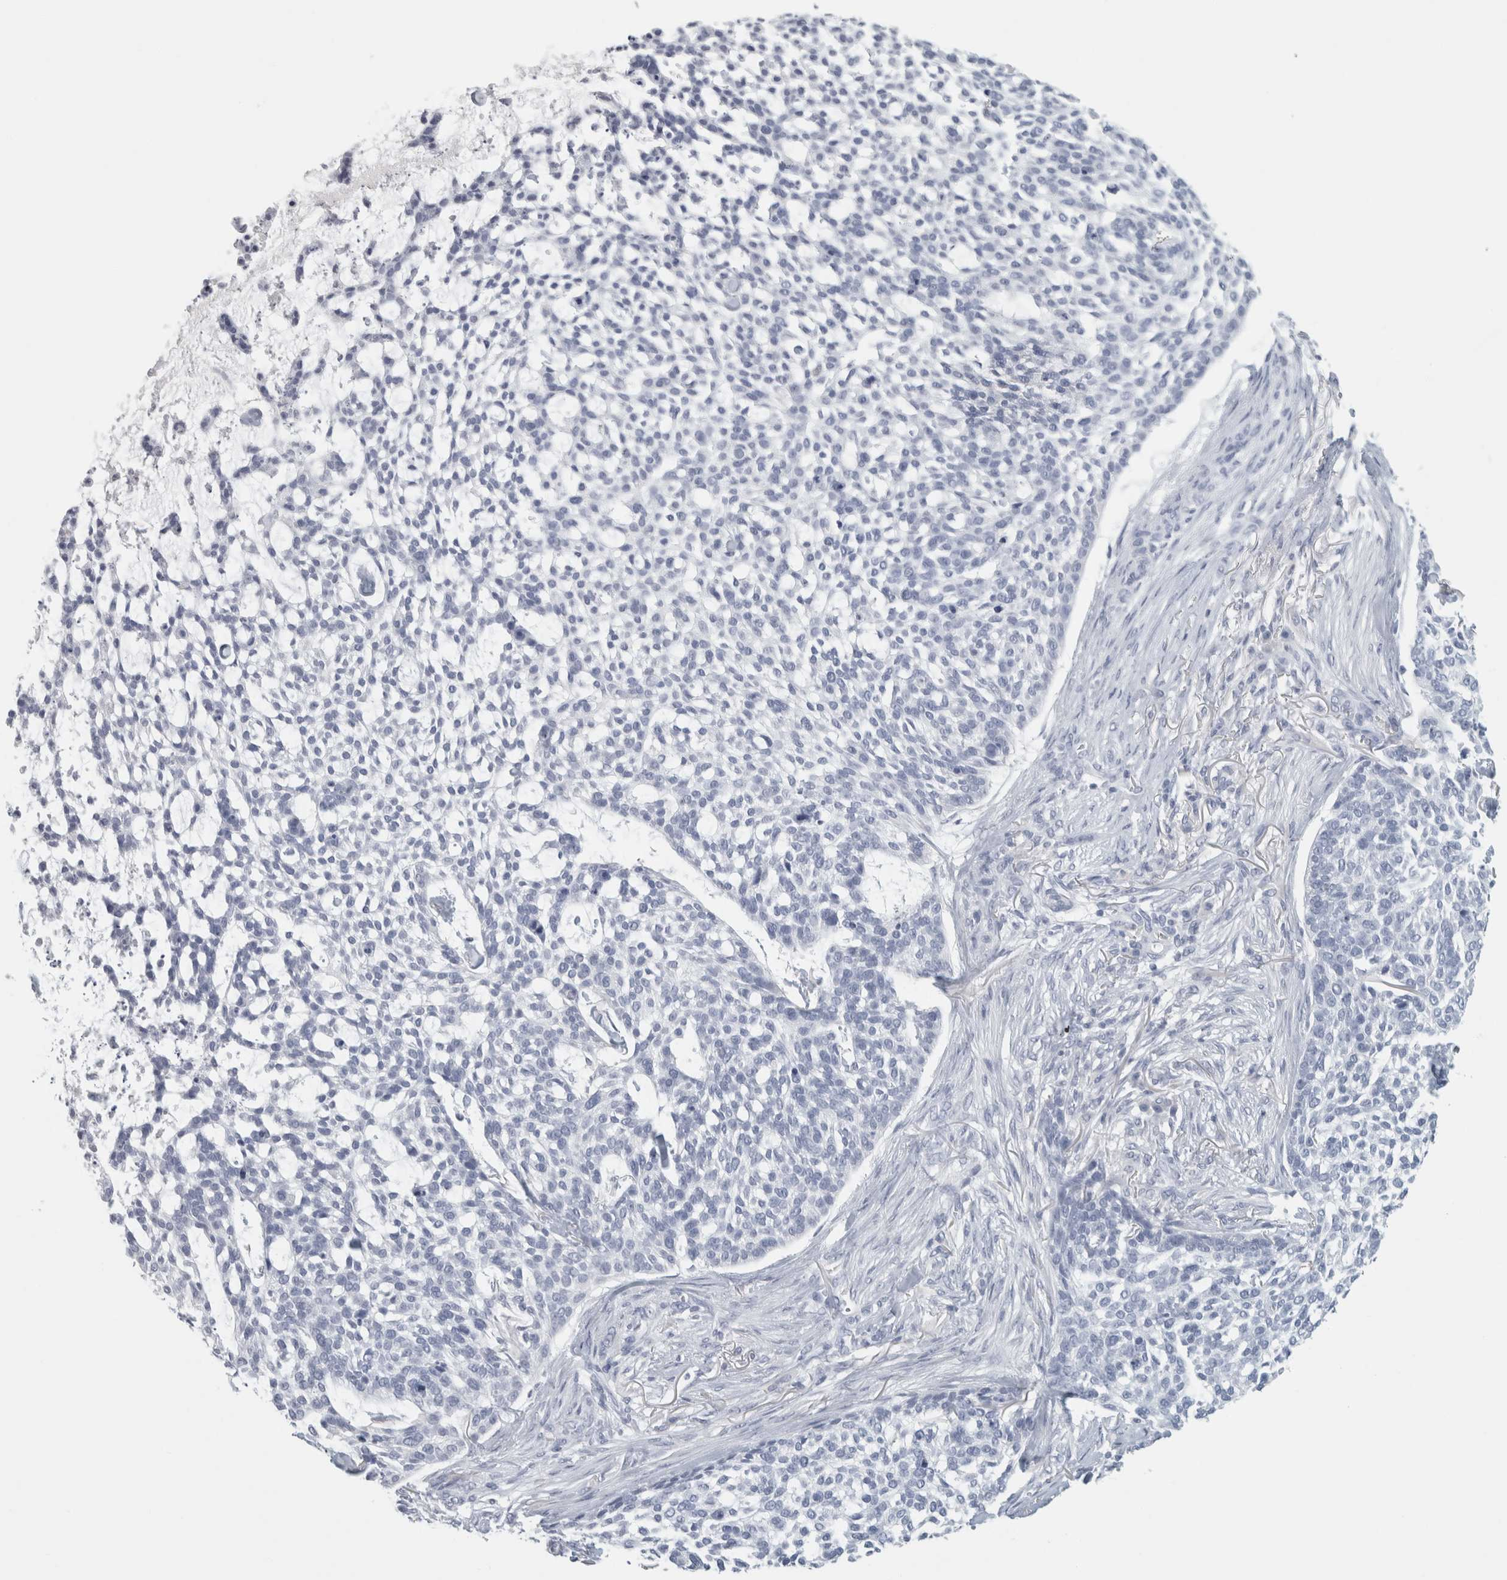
{"staining": {"intensity": "negative", "quantity": "none", "location": "none"}, "tissue": "skin cancer", "cell_type": "Tumor cells", "image_type": "cancer", "snomed": [{"axis": "morphology", "description": "Basal cell carcinoma"}, {"axis": "topography", "description": "Skin"}], "caption": "The histopathology image demonstrates no significant expression in tumor cells of skin cancer (basal cell carcinoma). (Brightfield microscopy of DAB (3,3'-diaminobenzidine) IHC at high magnification).", "gene": "SLC28A3", "patient": {"sex": "female", "age": 64}}